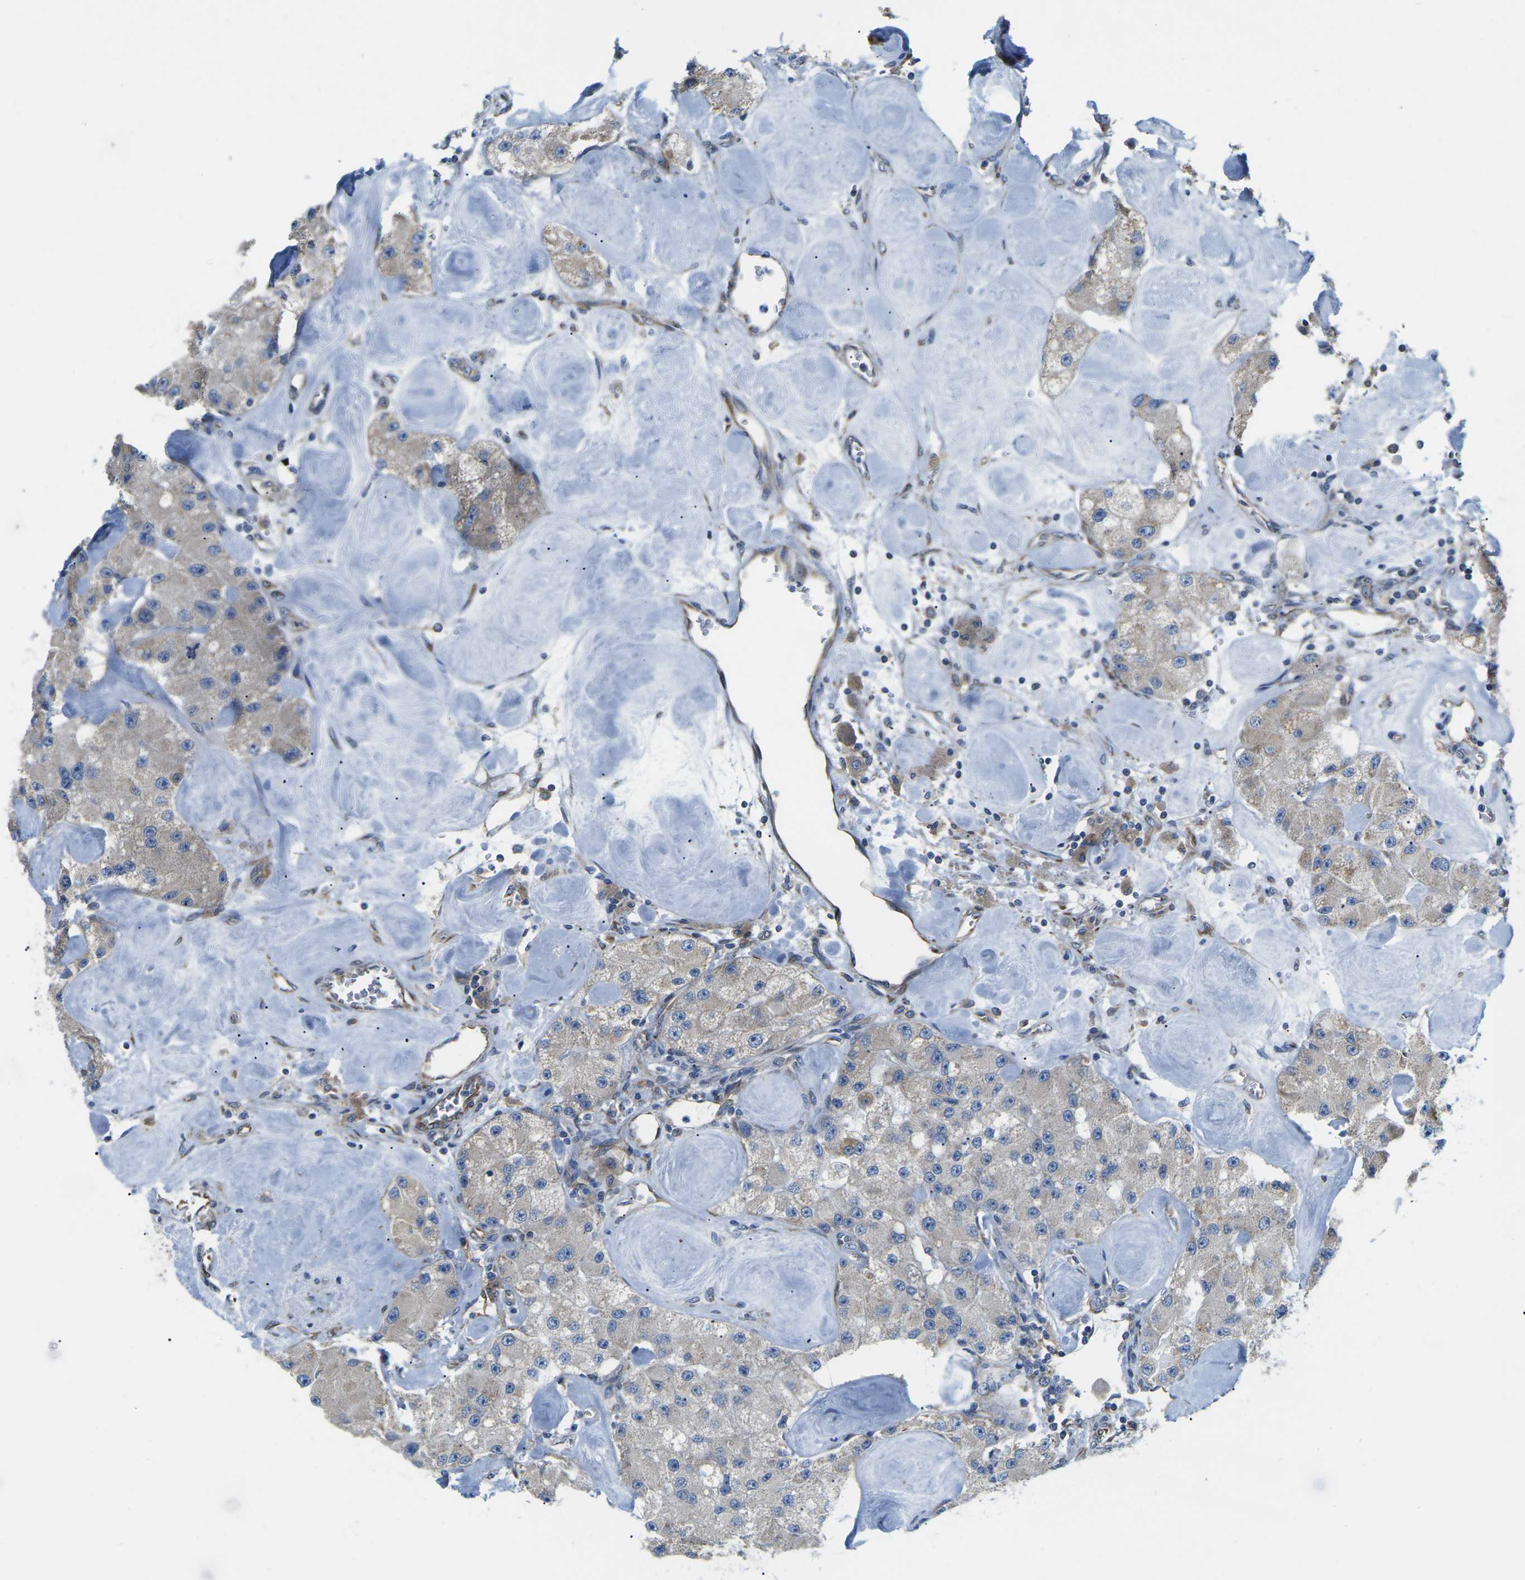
{"staining": {"intensity": "weak", "quantity": "25%-75%", "location": "cytoplasmic/membranous"}, "tissue": "carcinoid", "cell_type": "Tumor cells", "image_type": "cancer", "snomed": [{"axis": "morphology", "description": "Carcinoid, malignant, NOS"}, {"axis": "topography", "description": "Pancreas"}], "caption": "Approximately 25%-75% of tumor cells in human carcinoid (malignant) demonstrate weak cytoplasmic/membranous protein staining as visualized by brown immunohistochemical staining.", "gene": "TMEFF2", "patient": {"sex": "male", "age": 41}}